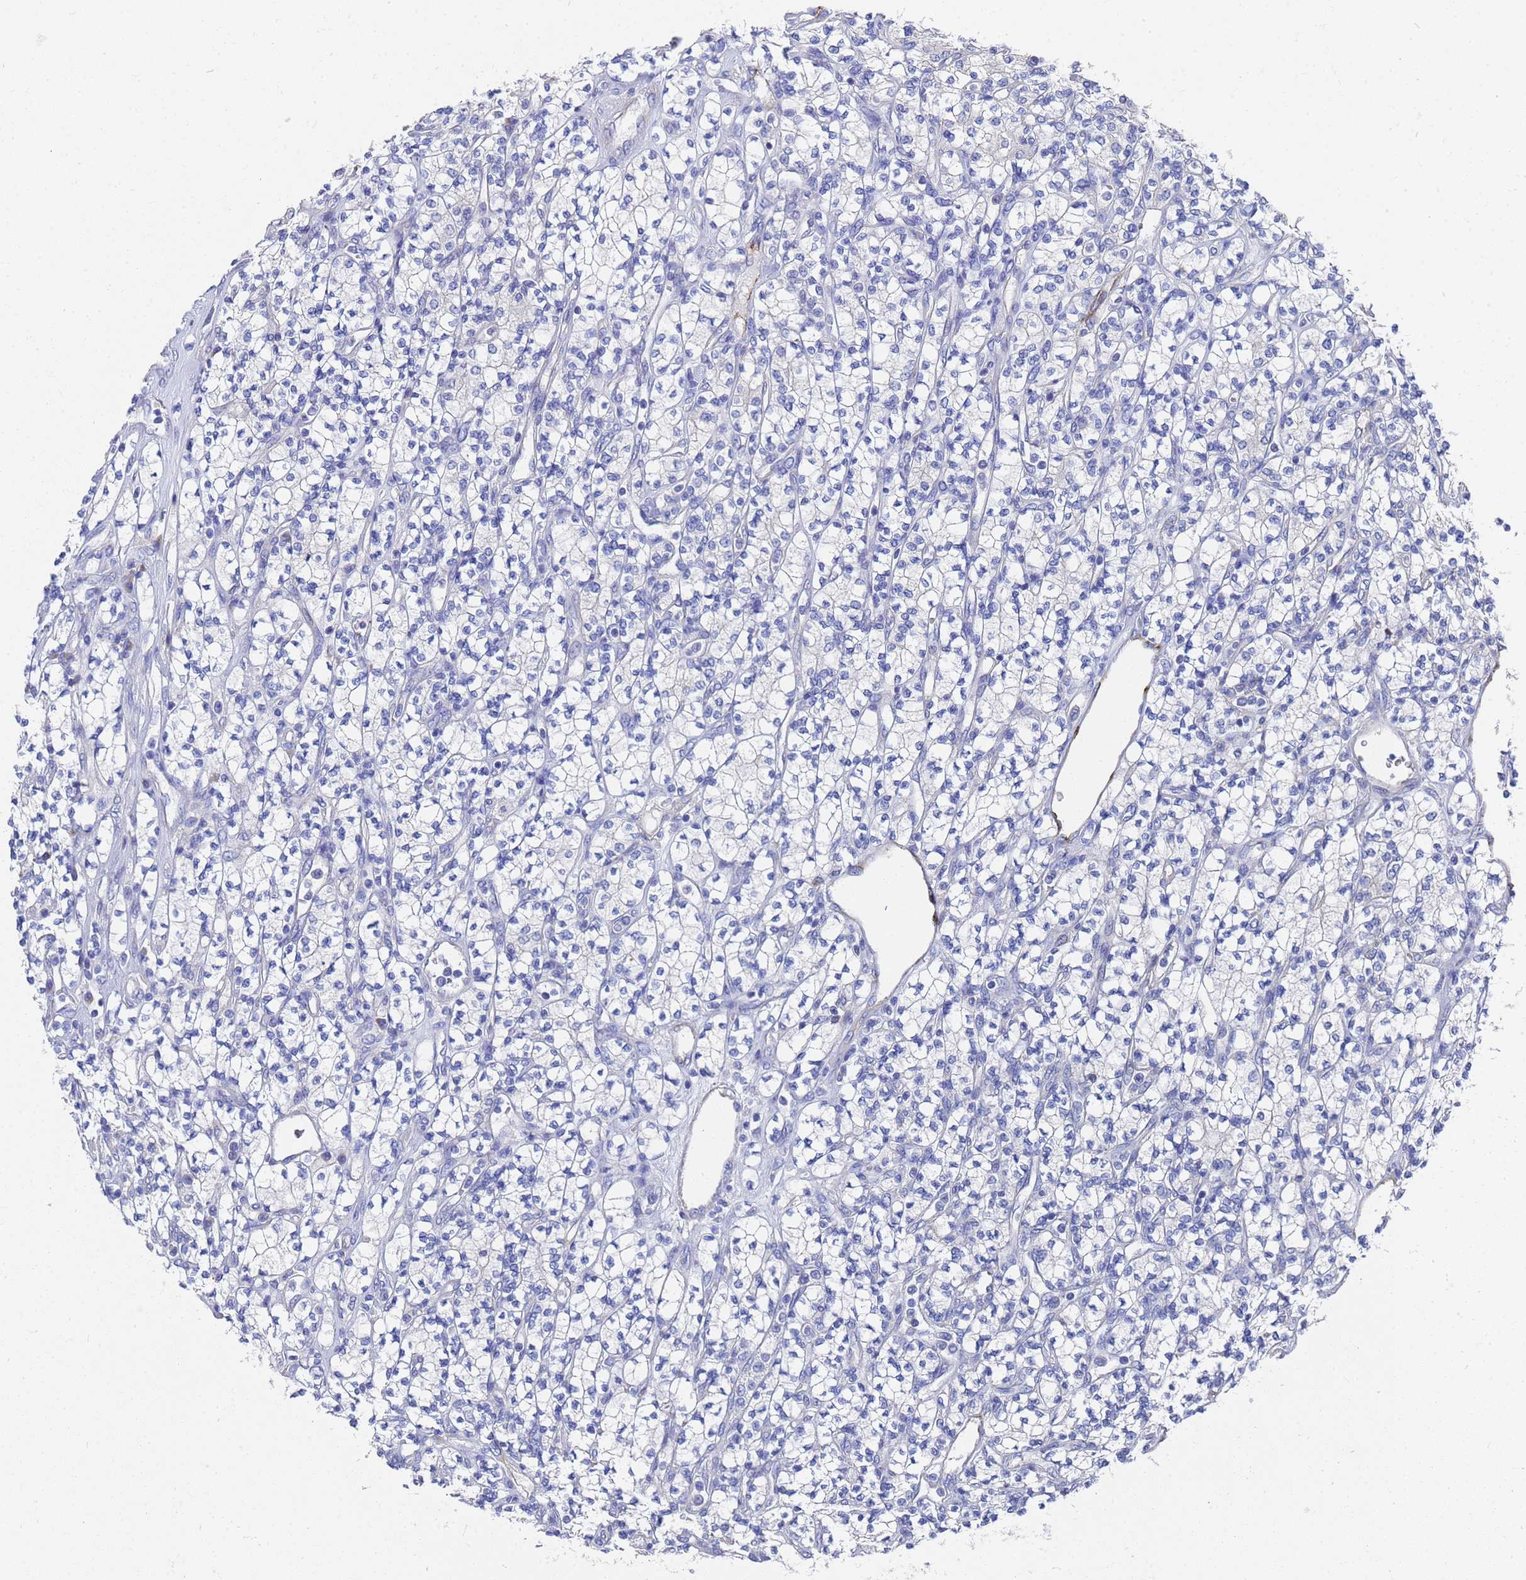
{"staining": {"intensity": "negative", "quantity": "none", "location": "none"}, "tissue": "renal cancer", "cell_type": "Tumor cells", "image_type": "cancer", "snomed": [{"axis": "morphology", "description": "Adenocarcinoma, NOS"}, {"axis": "topography", "description": "Kidney"}], "caption": "The immunohistochemistry (IHC) photomicrograph has no significant staining in tumor cells of renal cancer (adenocarcinoma) tissue.", "gene": "TM4SF4", "patient": {"sex": "male", "age": 77}}